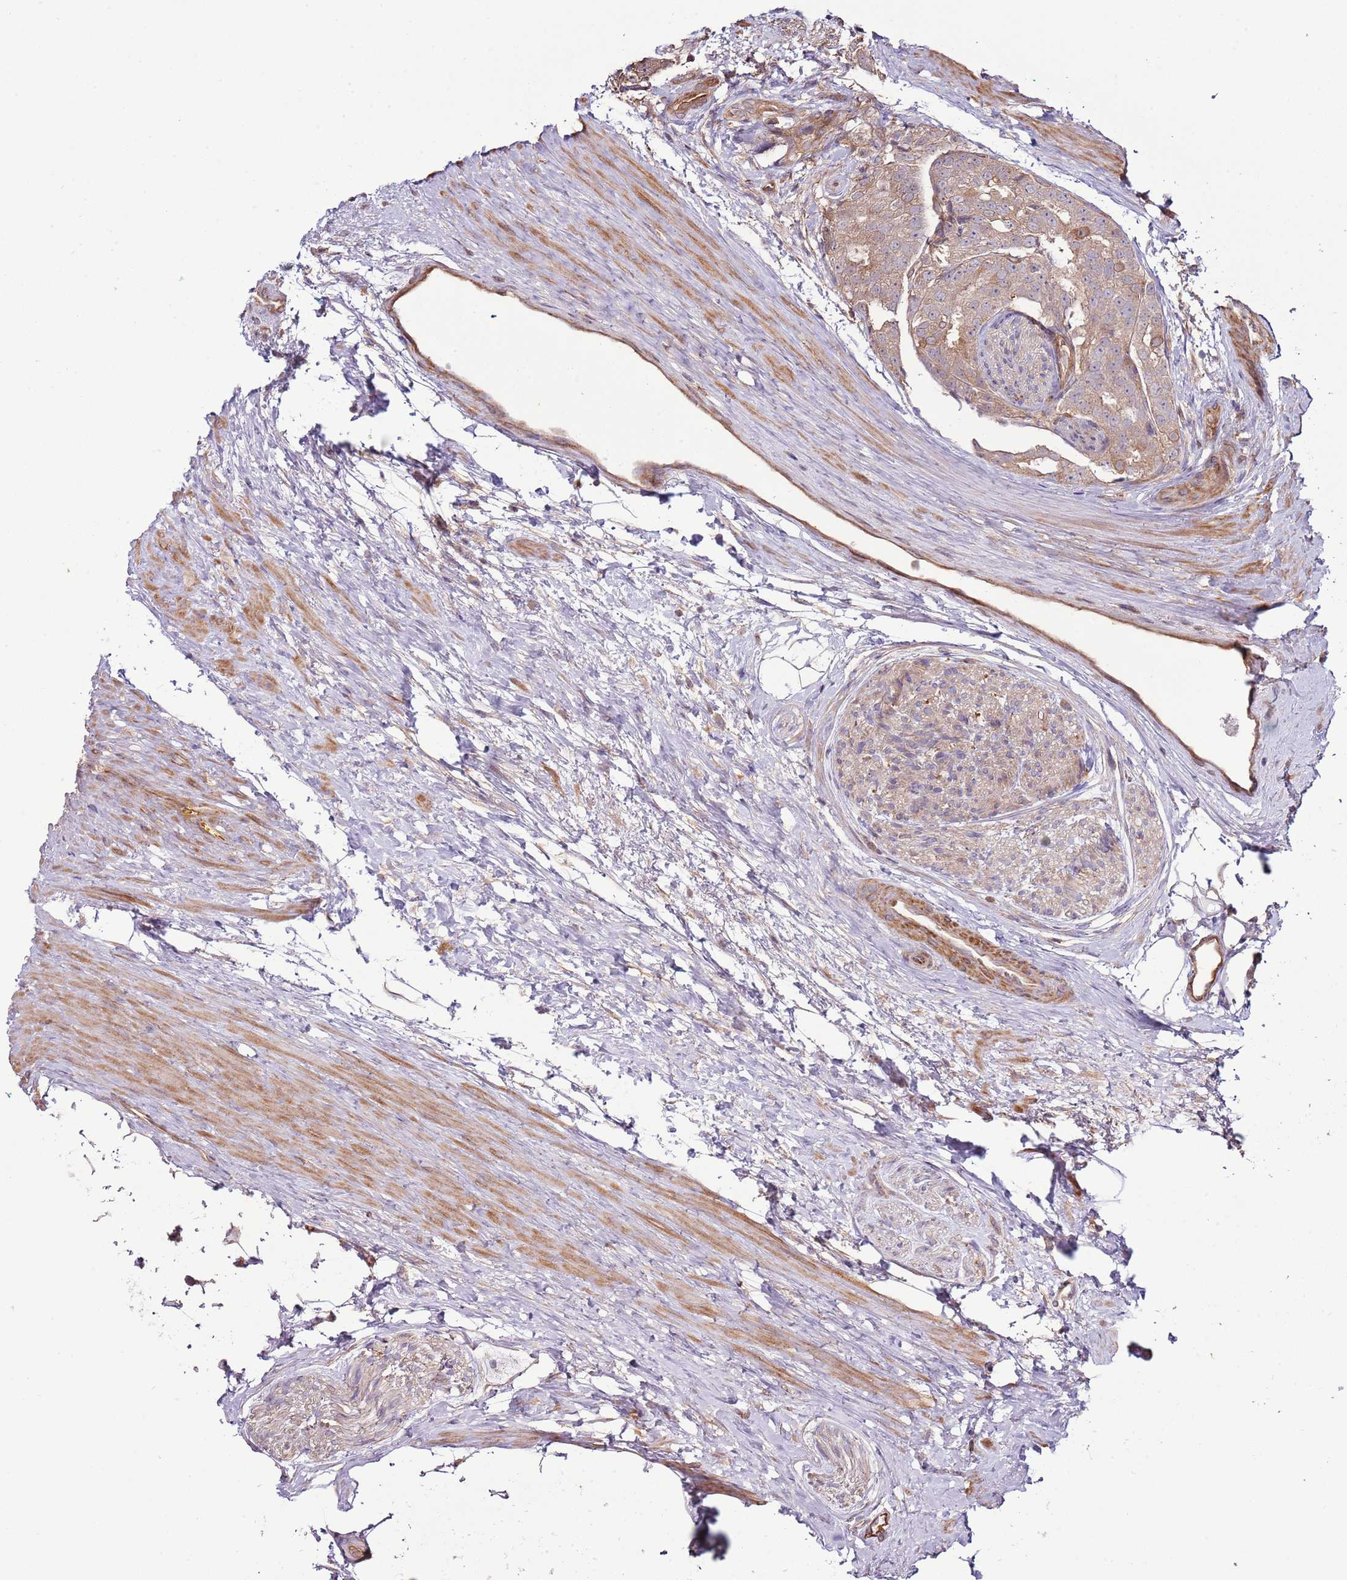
{"staining": {"intensity": "moderate", "quantity": ">75%", "location": "cytoplasmic/membranous"}, "tissue": "prostate cancer", "cell_type": "Tumor cells", "image_type": "cancer", "snomed": [{"axis": "morphology", "description": "Adenocarcinoma, High grade"}, {"axis": "topography", "description": "Prostate"}], "caption": "Protein positivity by IHC exhibits moderate cytoplasmic/membranous expression in about >75% of tumor cells in prostate cancer. Ihc stains the protein in brown and the nuclei are stained blue.", "gene": "LPIN2", "patient": {"sex": "male", "age": 49}}